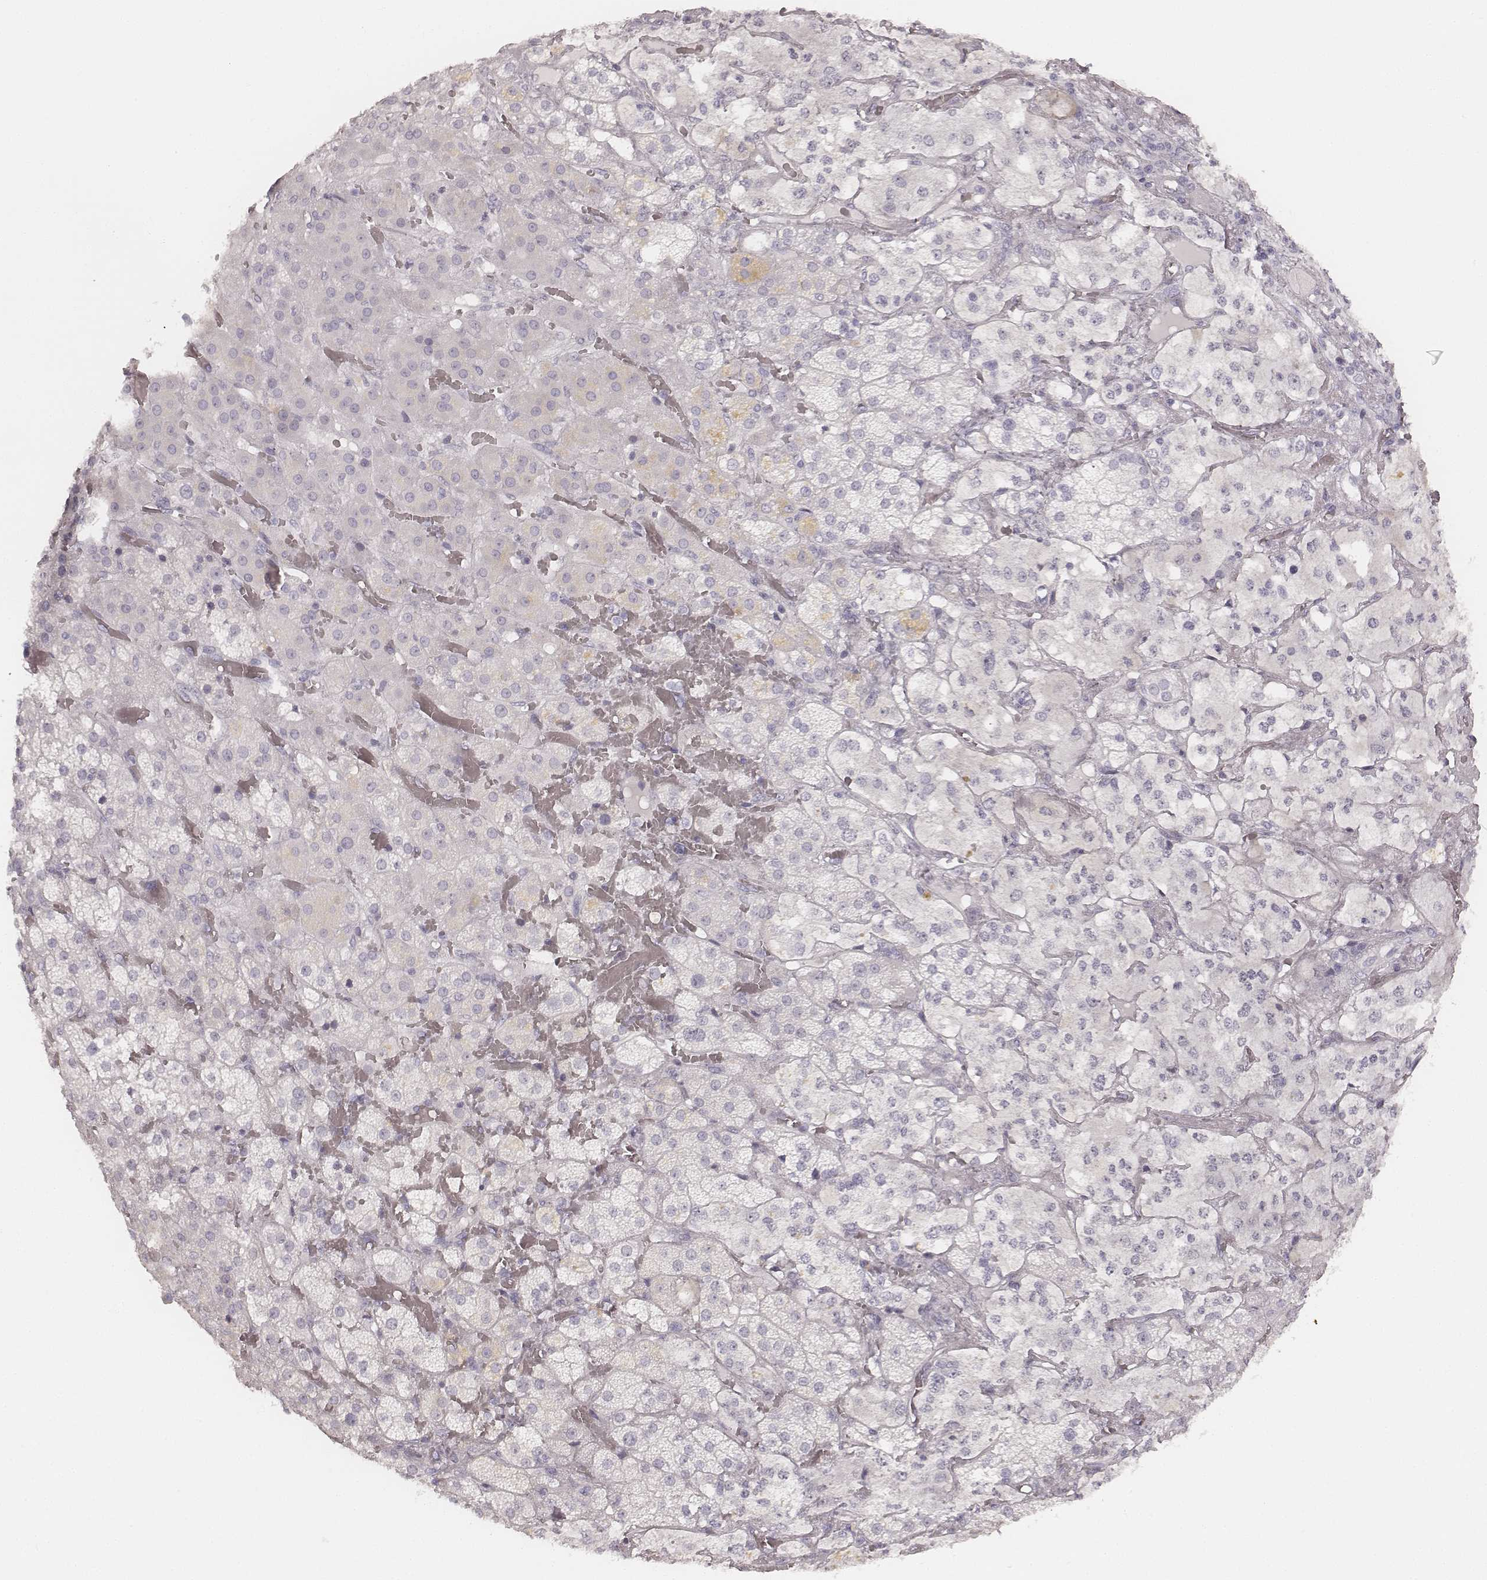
{"staining": {"intensity": "negative", "quantity": "none", "location": "none"}, "tissue": "adrenal gland", "cell_type": "Glandular cells", "image_type": "normal", "snomed": [{"axis": "morphology", "description": "Normal tissue, NOS"}, {"axis": "topography", "description": "Adrenal gland"}], "caption": "The micrograph demonstrates no significant expression in glandular cells of adrenal gland. The staining is performed using DAB brown chromogen with nuclei counter-stained in using hematoxylin.", "gene": "KRT72", "patient": {"sex": "male", "age": 57}}